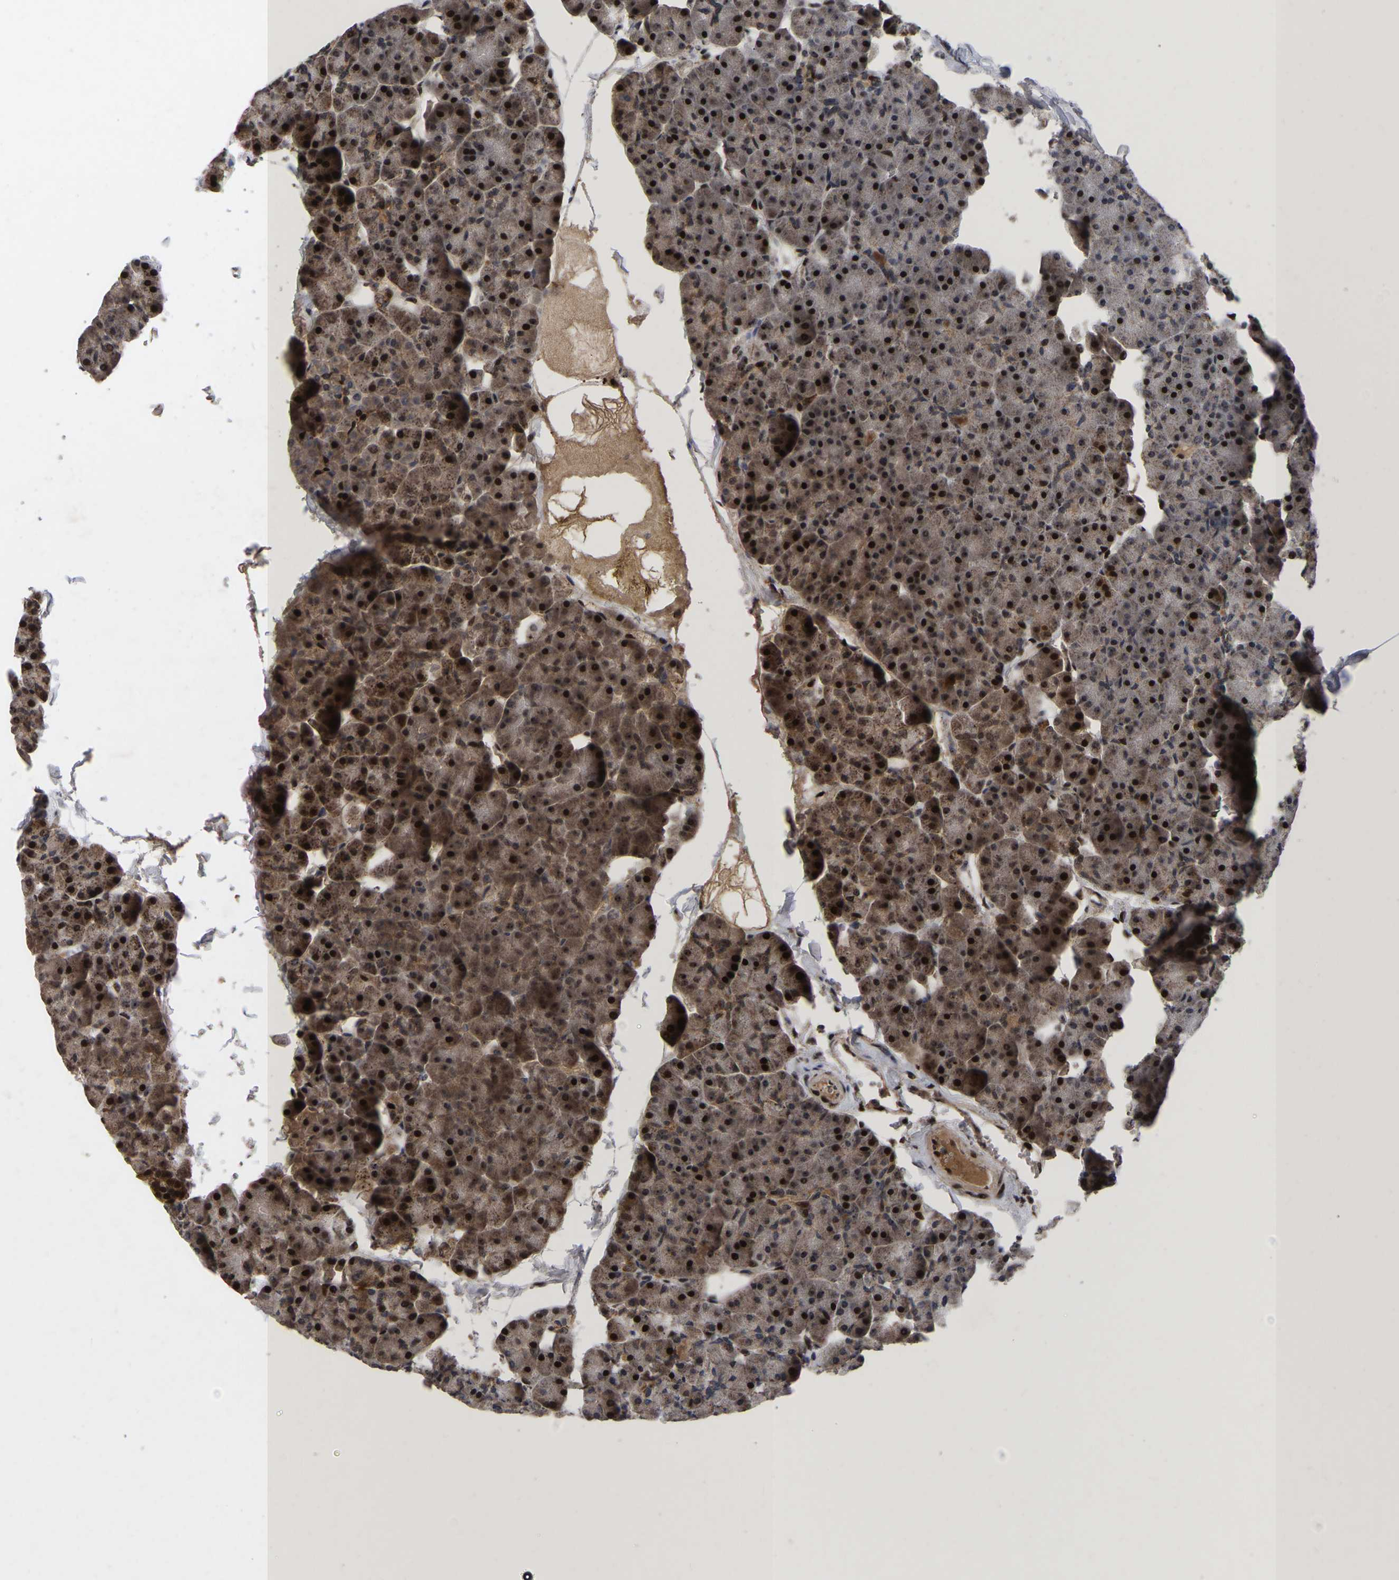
{"staining": {"intensity": "strong", "quantity": "25%-75%", "location": "cytoplasmic/membranous,nuclear"}, "tissue": "pancreas", "cell_type": "Exocrine glandular cells", "image_type": "normal", "snomed": [{"axis": "morphology", "description": "Normal tissue, NOS"}, {"axis": "topography", "description": "Pancreas"}], "caption": "A brown stain shows strong cytoplasmic/membranous,nuclear expression of a protein in exocrine glandular cells of normal human pancreas.", "gene": "JUNB", "patient": {"sex": "male", "age": 35}}